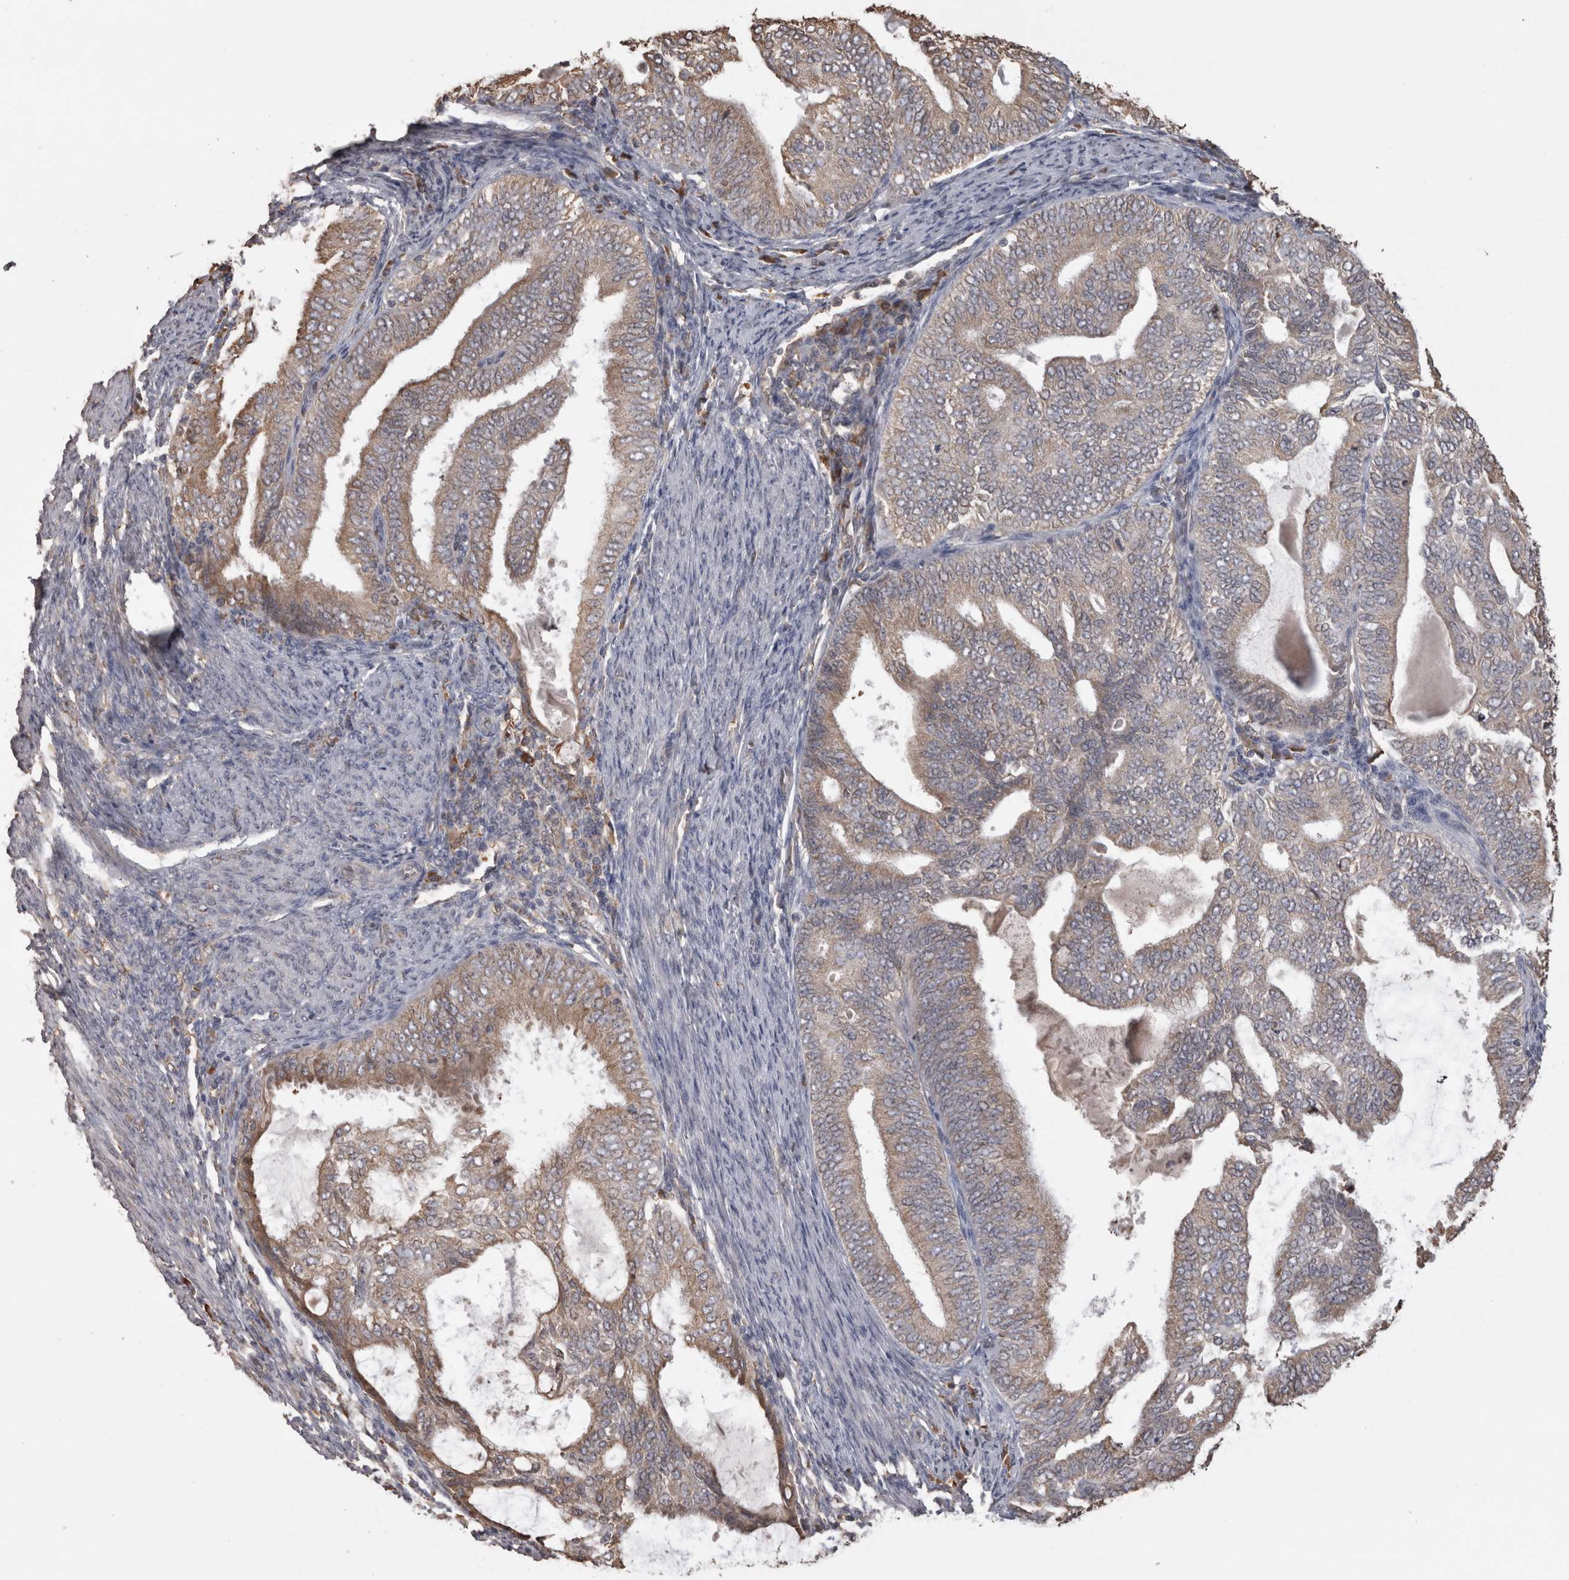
{"staining": {"intensity": "weak", "quantity": ">75%", "location": "cytoplasmic/membranous"}, "tissue": "endometrial cancer", "cell_type": "Tumor cells", "image_type": "cancer", "snomed": [{"axis": "morphology", "description": "Adenocarcinoma, NOS"}, {"axis": "topography", "description": "Endometrium"}], "caption": "Immunohistochemical staining of human adenocarcinoma (endometrial) demonstrates low levels of weak cytoplasmic/membranous staining in about >75% of tumor cells. The protein of interest is shown in brown color, while the nuclei are stained blue.", "gene": "PON2", "patient": {"sex": "female", "age": 58}}